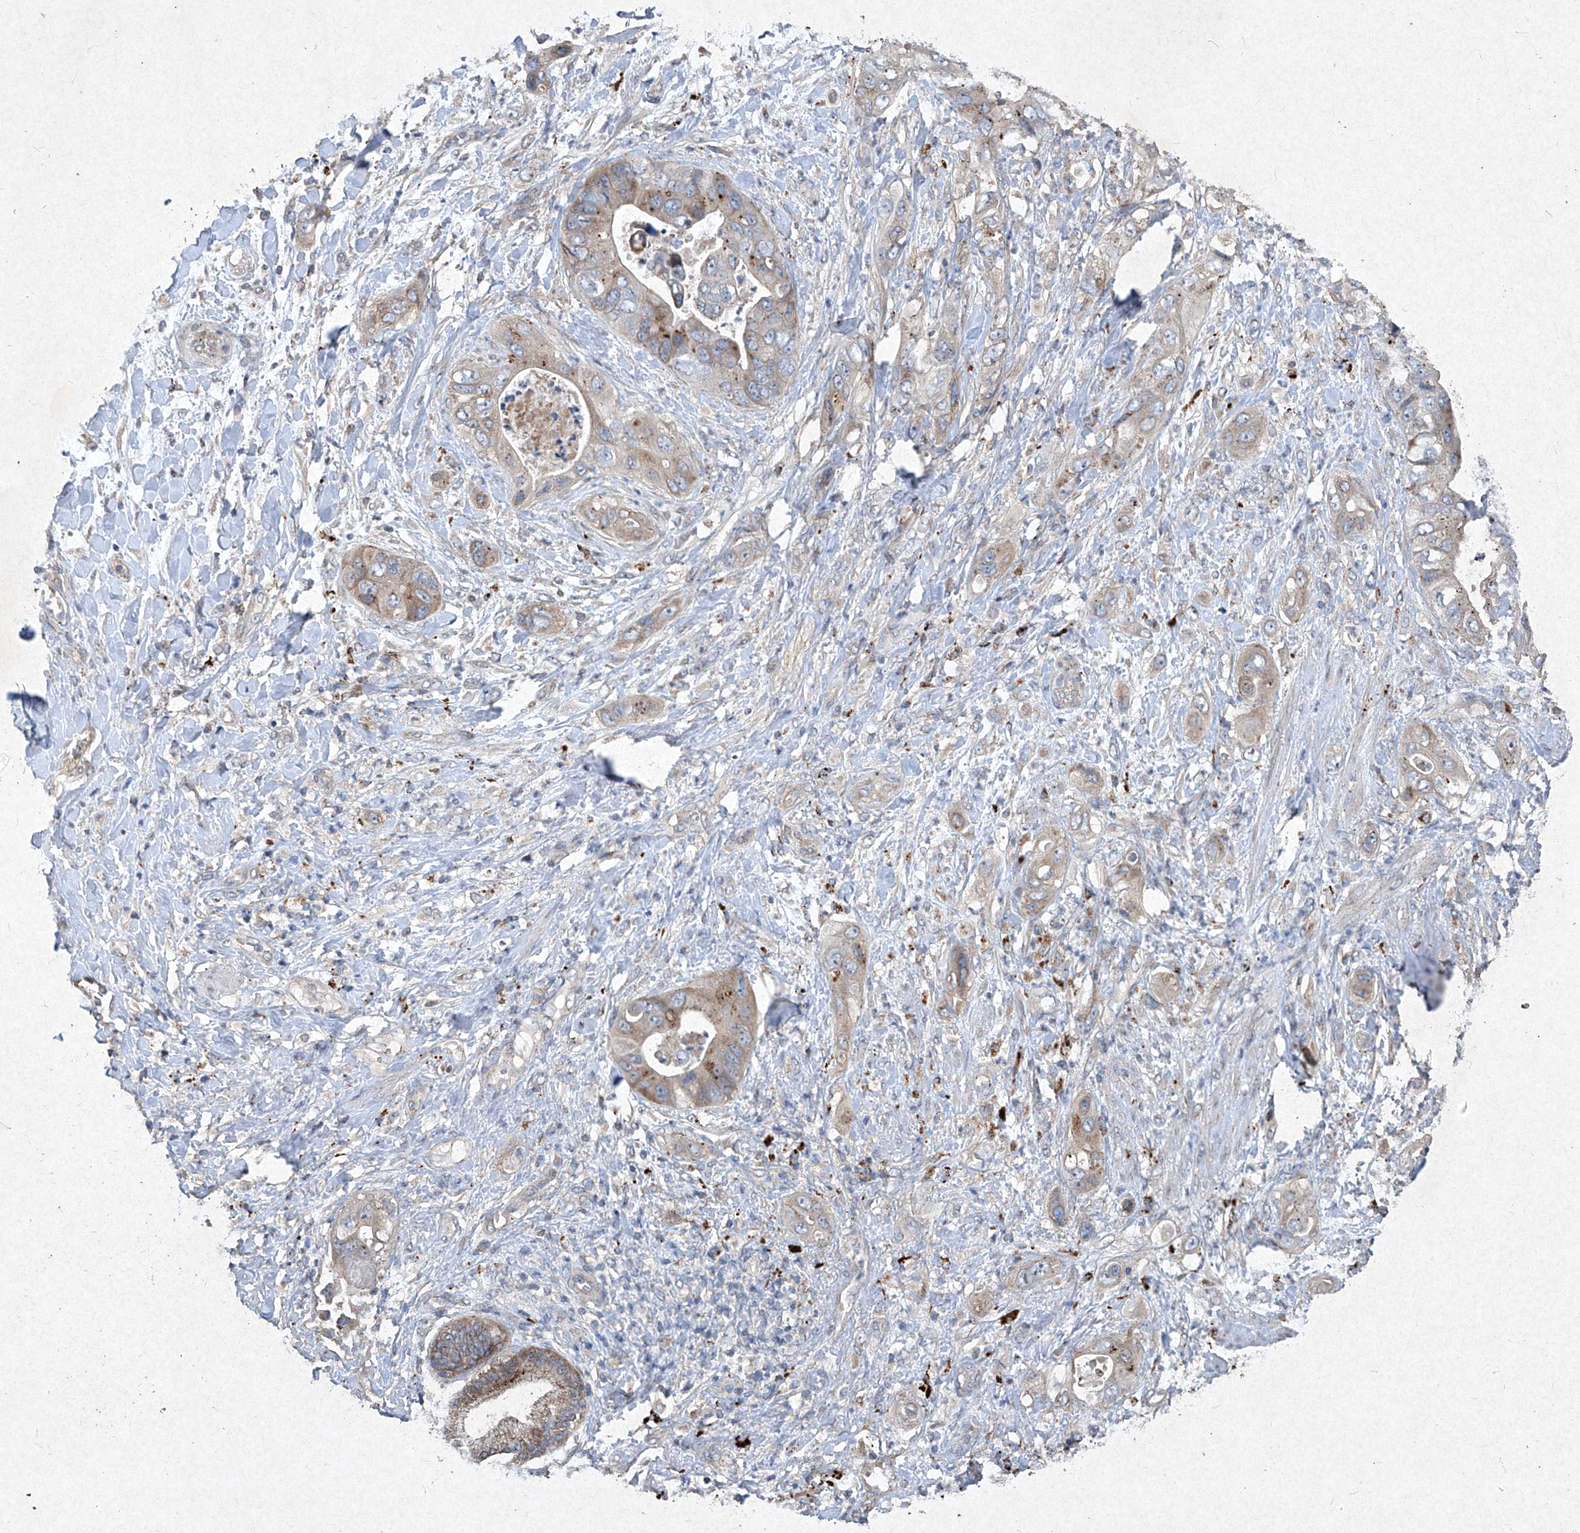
{"staining": {"intensity": "moderate", "quantity": "25%-75%", "location": "cytoplasmic/membranous"}, "tissue": "pancreatic cancer", "cell_type": "Tumor cells", "image_type": "cancer", "snomed": [{"axis": "morphology", "description": "Adenocarcinoma, NOS"}, {"axis": "topography", "description": "Pancreas"}], "caption": "This is a histology image of immunohistochemistry (IHC) staining of pancreatic cancer (adenocarcinoma), which shows moderate positivity in the cytoplasmic/membranous of tumor cells.", "gene": "MED16", "patient": {"sex": "female", "age": 78}}